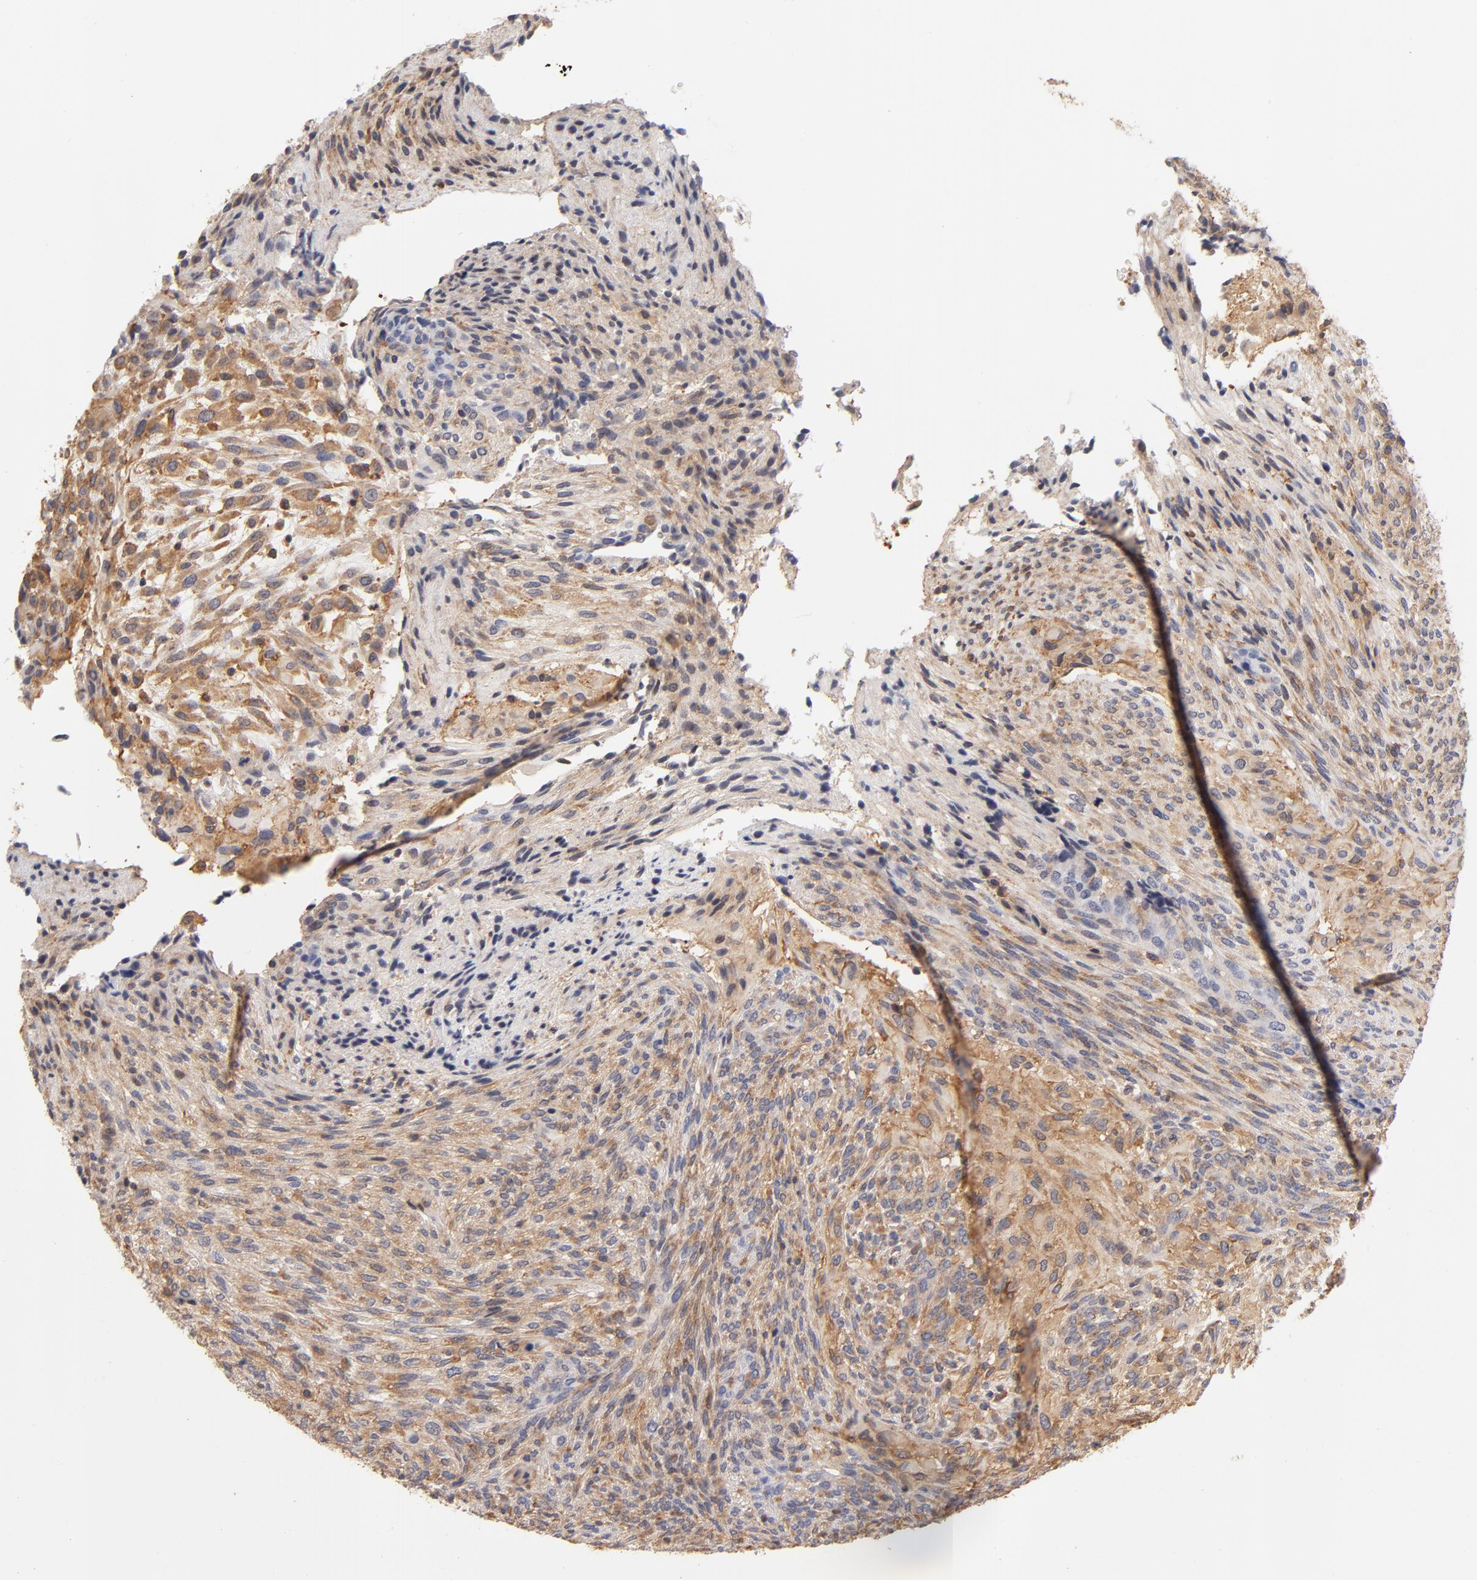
{"staining": {"intensity": "moderate", "quantity": ">75%", "location": "cytoplasmic/membranous"}, "tissue": "glioma", "cell_type": "Tumor cells", "image_type": "cancer", "snomed": [{"axis": "morphology", "description": "Glioma, malignant, High grade"}, {"axis": "topography", "description": "Cerebral cortex"}], "caption": "Immunohistochemistry image of neoplastic tissue: high-grade glioma (malignant) stained using immunohistochemistry (IHC) displays medium levels of moderate protein expression localized specifically in the cytoplasmic/membranous of tumor cells, appearing as a cytoplasmic/membranous brown color.", "gene": "FCMR", "patient": {"sex": "female", "age": 55}}